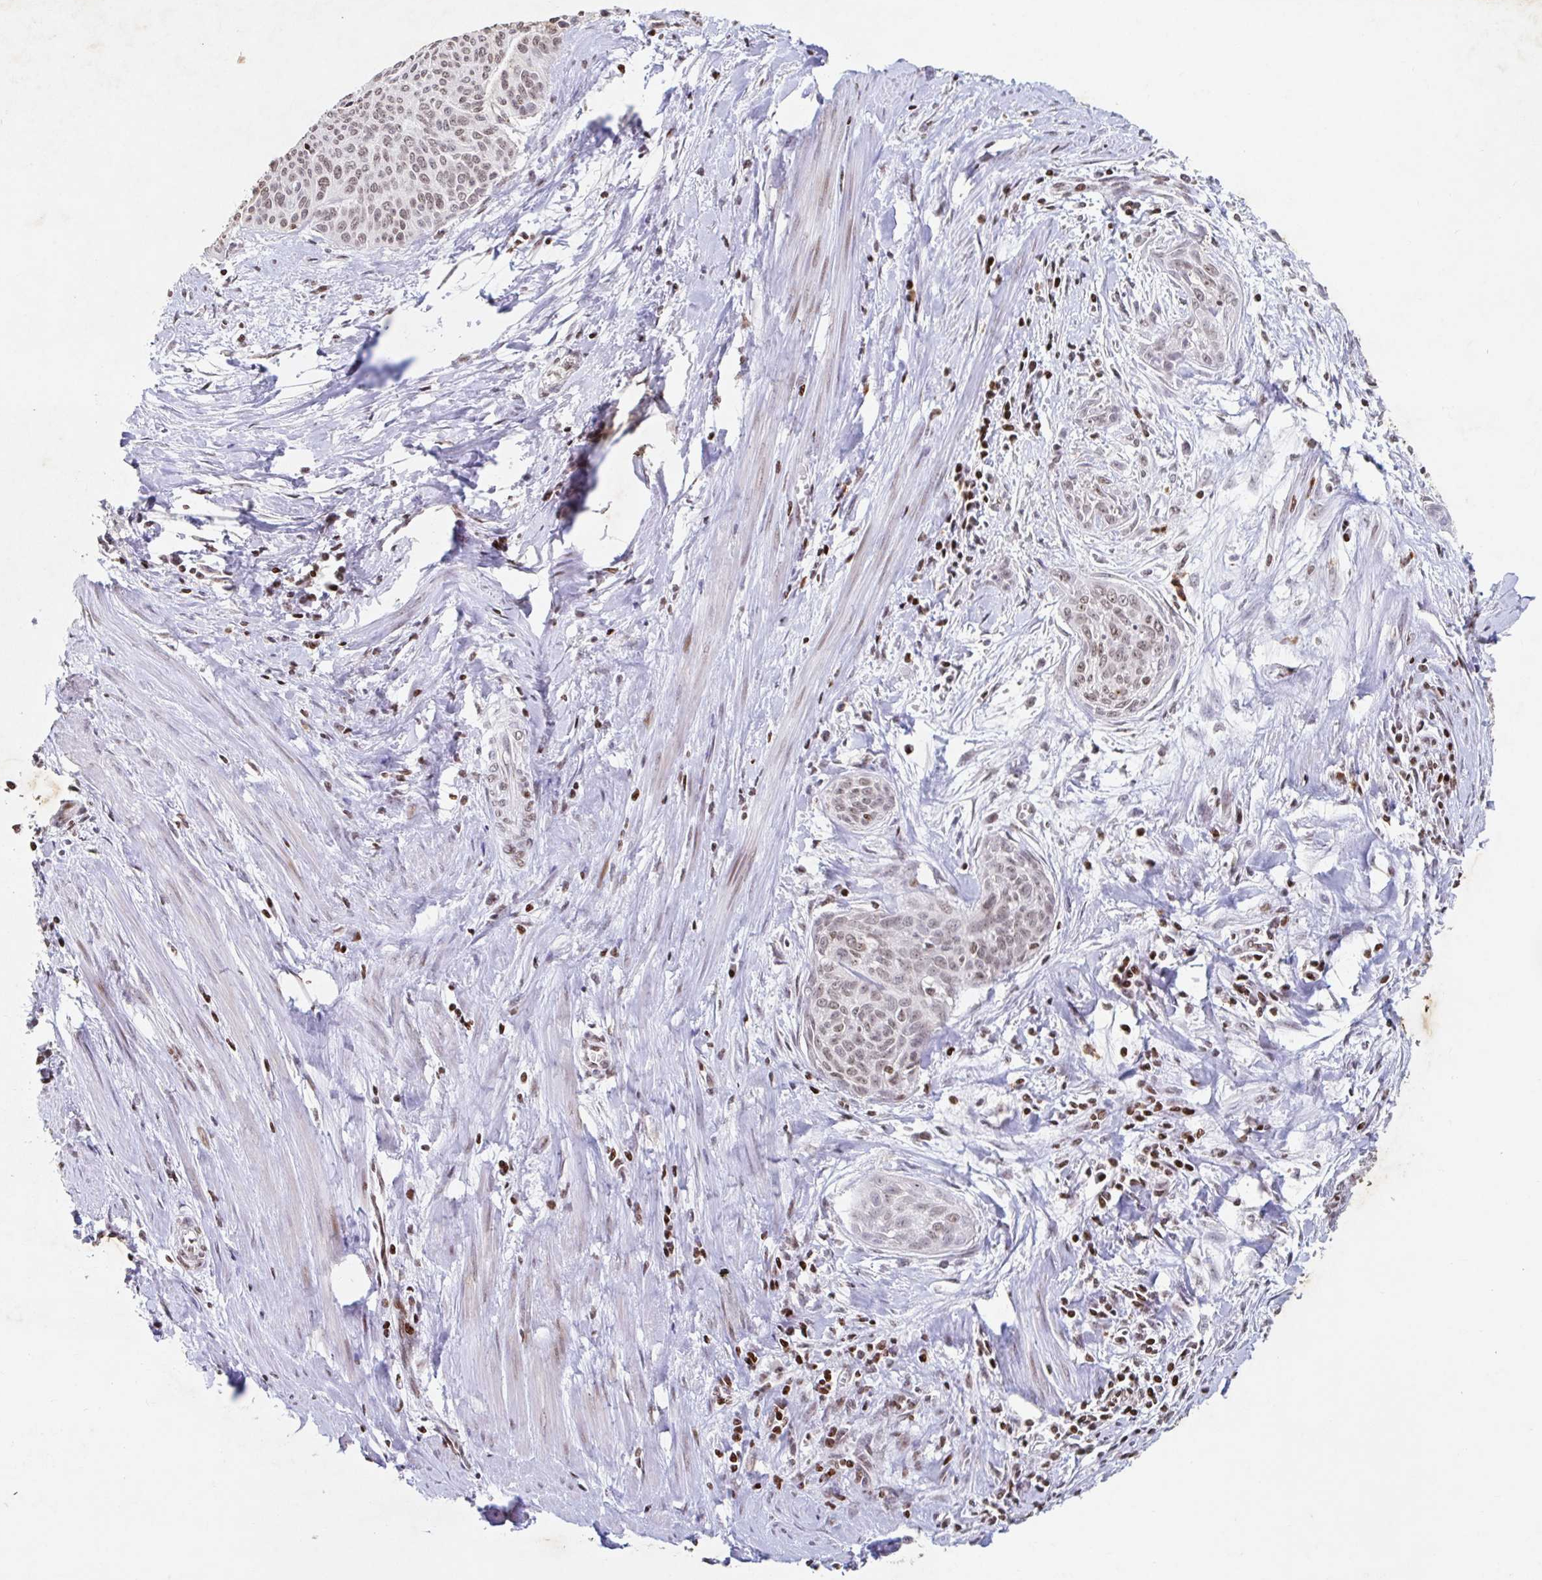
{"staining": {"intensity": "weak", "quantity": ">75%", "location": "nuclear"}, "tissue": "cervical cancer", "cell_type": "Tumor cells", "image_type": "cancer", "snomed": [{"axis": "morphology", "description": "Squamous cell carcinoma, NOS"}, {"axis": "topography", "description": "Cervix"}], "caption": "Immunohistochemical staining of cervical cancer (squamous cell carcinoma) demonstrates weak nuclear protein positivity in about >75% of tumor cells. The staining was performed using DAB, with brown indicating positive protein expression. Nuclei are stained blue with hematoxylin.", "gene": "C19orf53", "patient": {"sex": "female", "age": 55}}